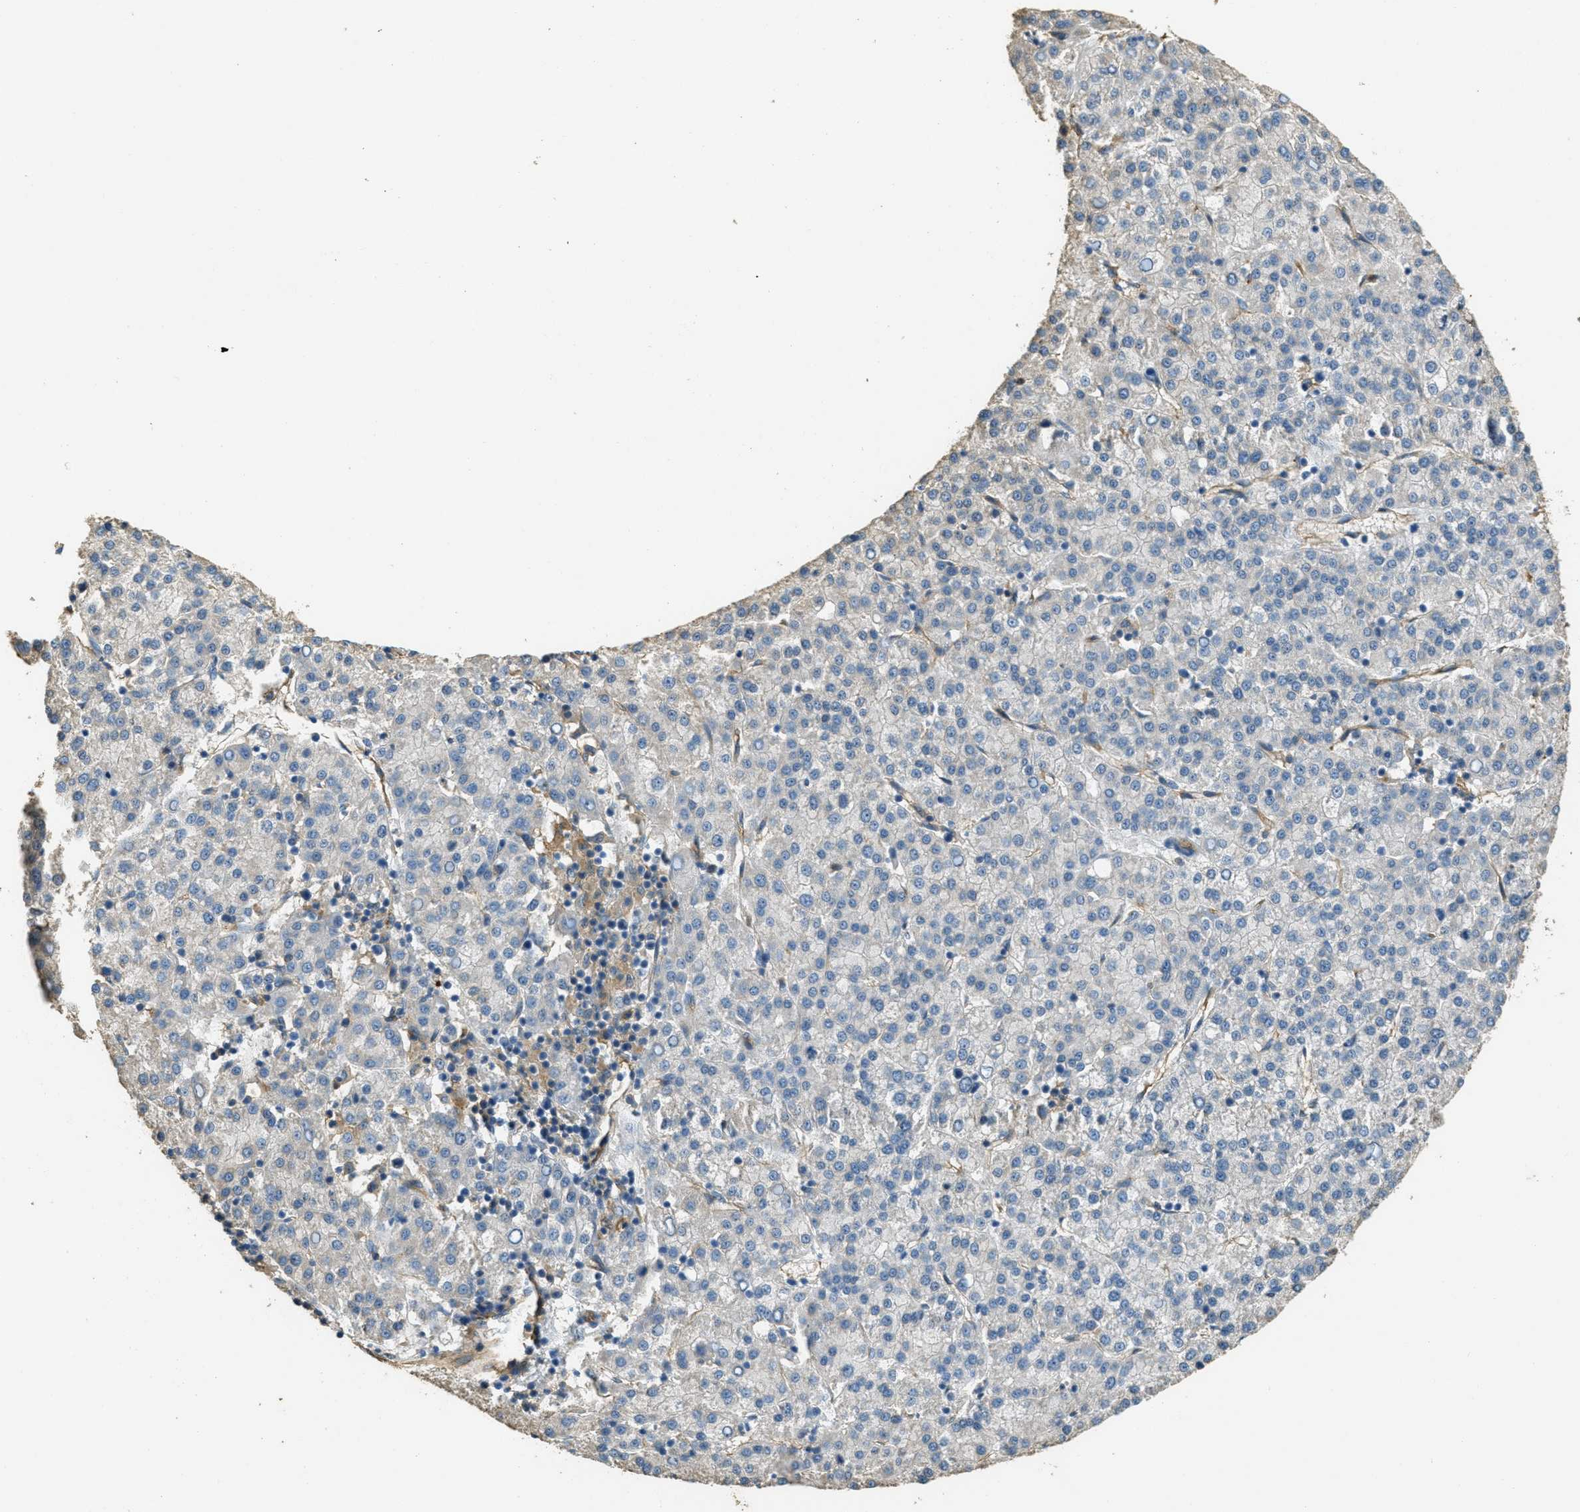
{"staining": {"intensity": "negative", "quantity": "none", "location": "none"}, "tissue": "liver cancer", "cell_type": "Tumor cells", "image_type": "cancer", "snomed": [{"axis": "morphology", "description": "Carcinoma, Hepatocellular, NOS"}, {"axis": "topography", "description": "Liver"}], "caption": "Immunohistochemistry (IHC) micrograph of liver cancer (hepatocellular carcinoma) stained for a protein (brown), which reveals no positivity in tumor cells. (Brightfield microscopy of DAB (3,3'-diaminobenzidine) immunohistochemistry (IHC) at high magnification).", "gene": "OSMR", "patient": {"sex": "female", "age": 58}}